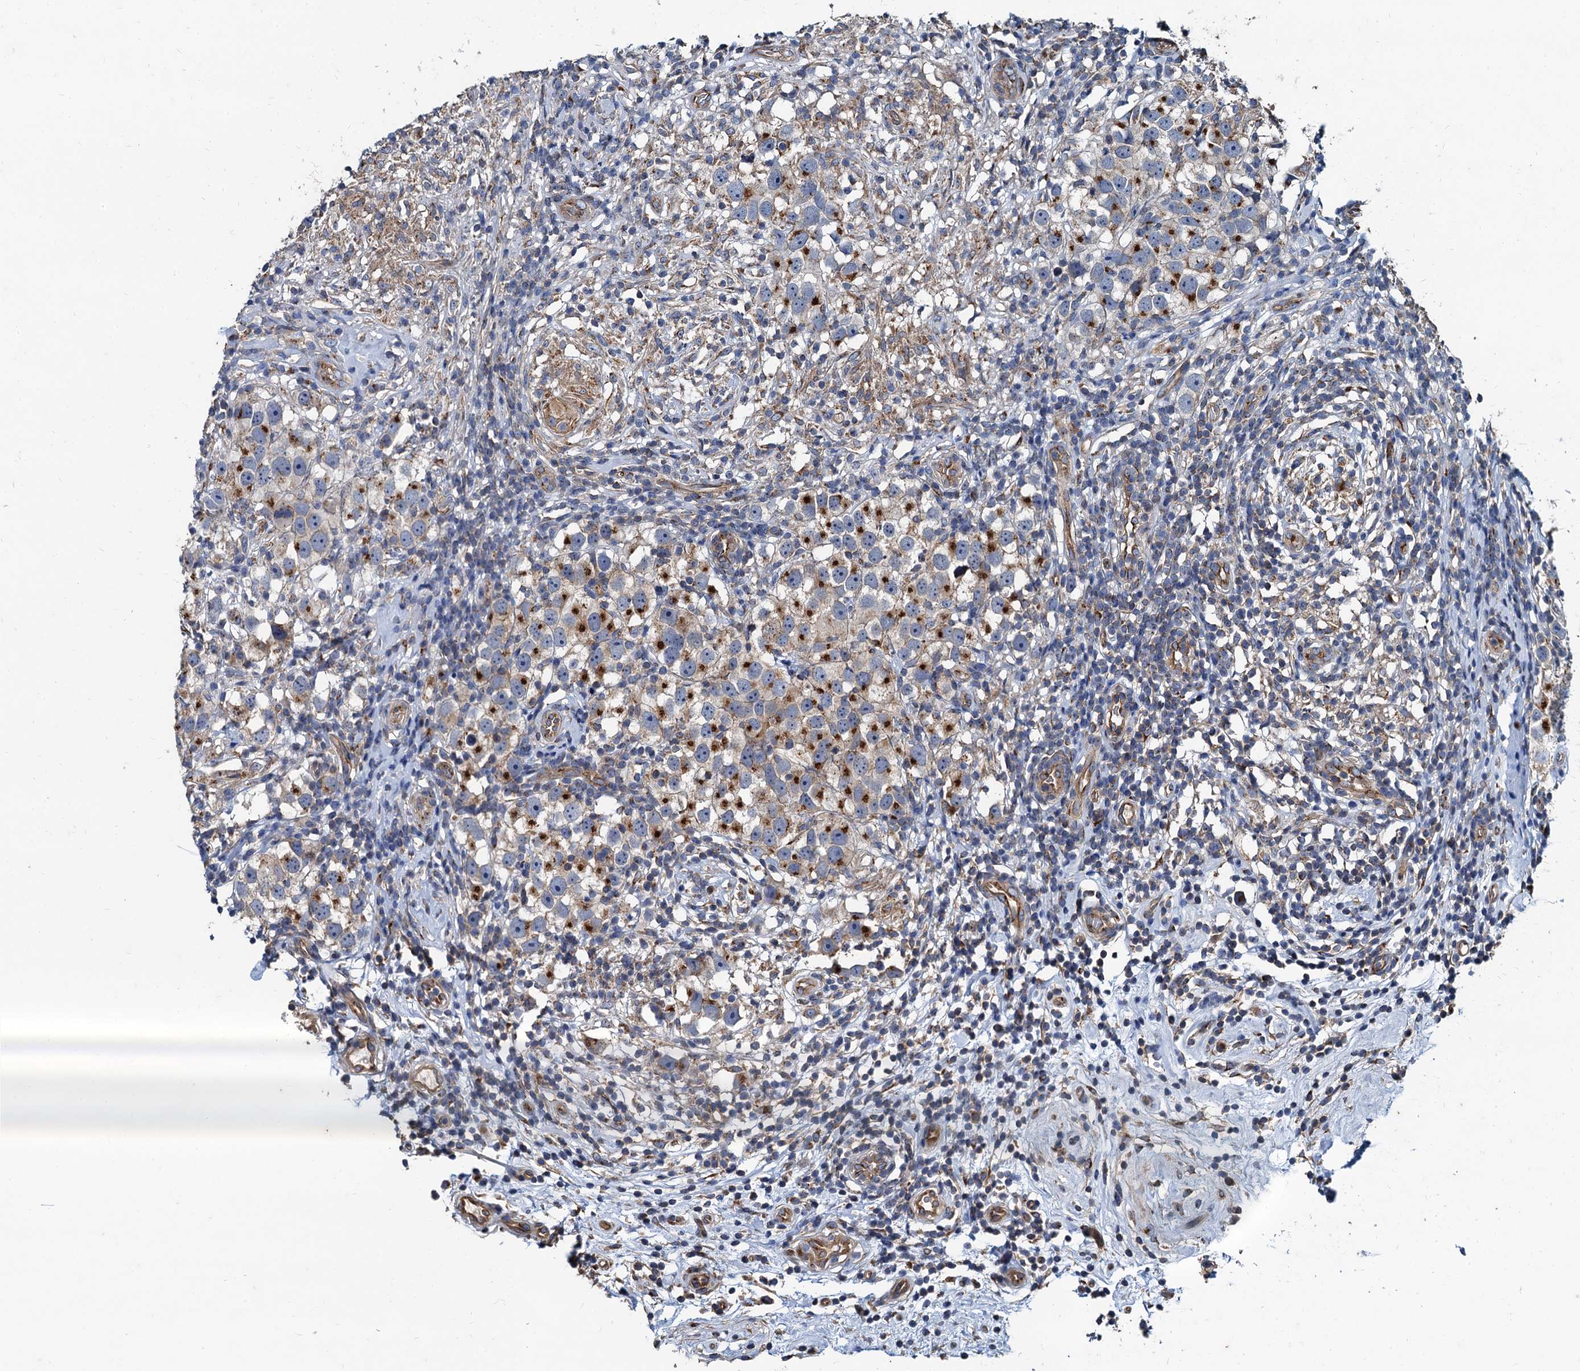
{"staining": {"intensity": "moderate", "quantity": ">75%", "location": "cytoplasmic/membranous"}, "tissue": "testis cancer", "cell_type": "Tumor cells", "image_type": "cancer", "snomed": [{"axis": "morphology", "description": "Seminoma, NOS"}, {"axis": "topography", "description": "Testis"}], "caption": "Immunohistochemistry (IHC) micrograph of neoplastic tissue: human testis seminoma stained using IHC exhibits medium levels of moderate protein expression localized specifically in the cytoplasmic/membranous of tumor cells, appearing as a cytoplasmic/membranous brown color.", "gene": "NGRN", "patient": {"sex": "male", "age": 49}}